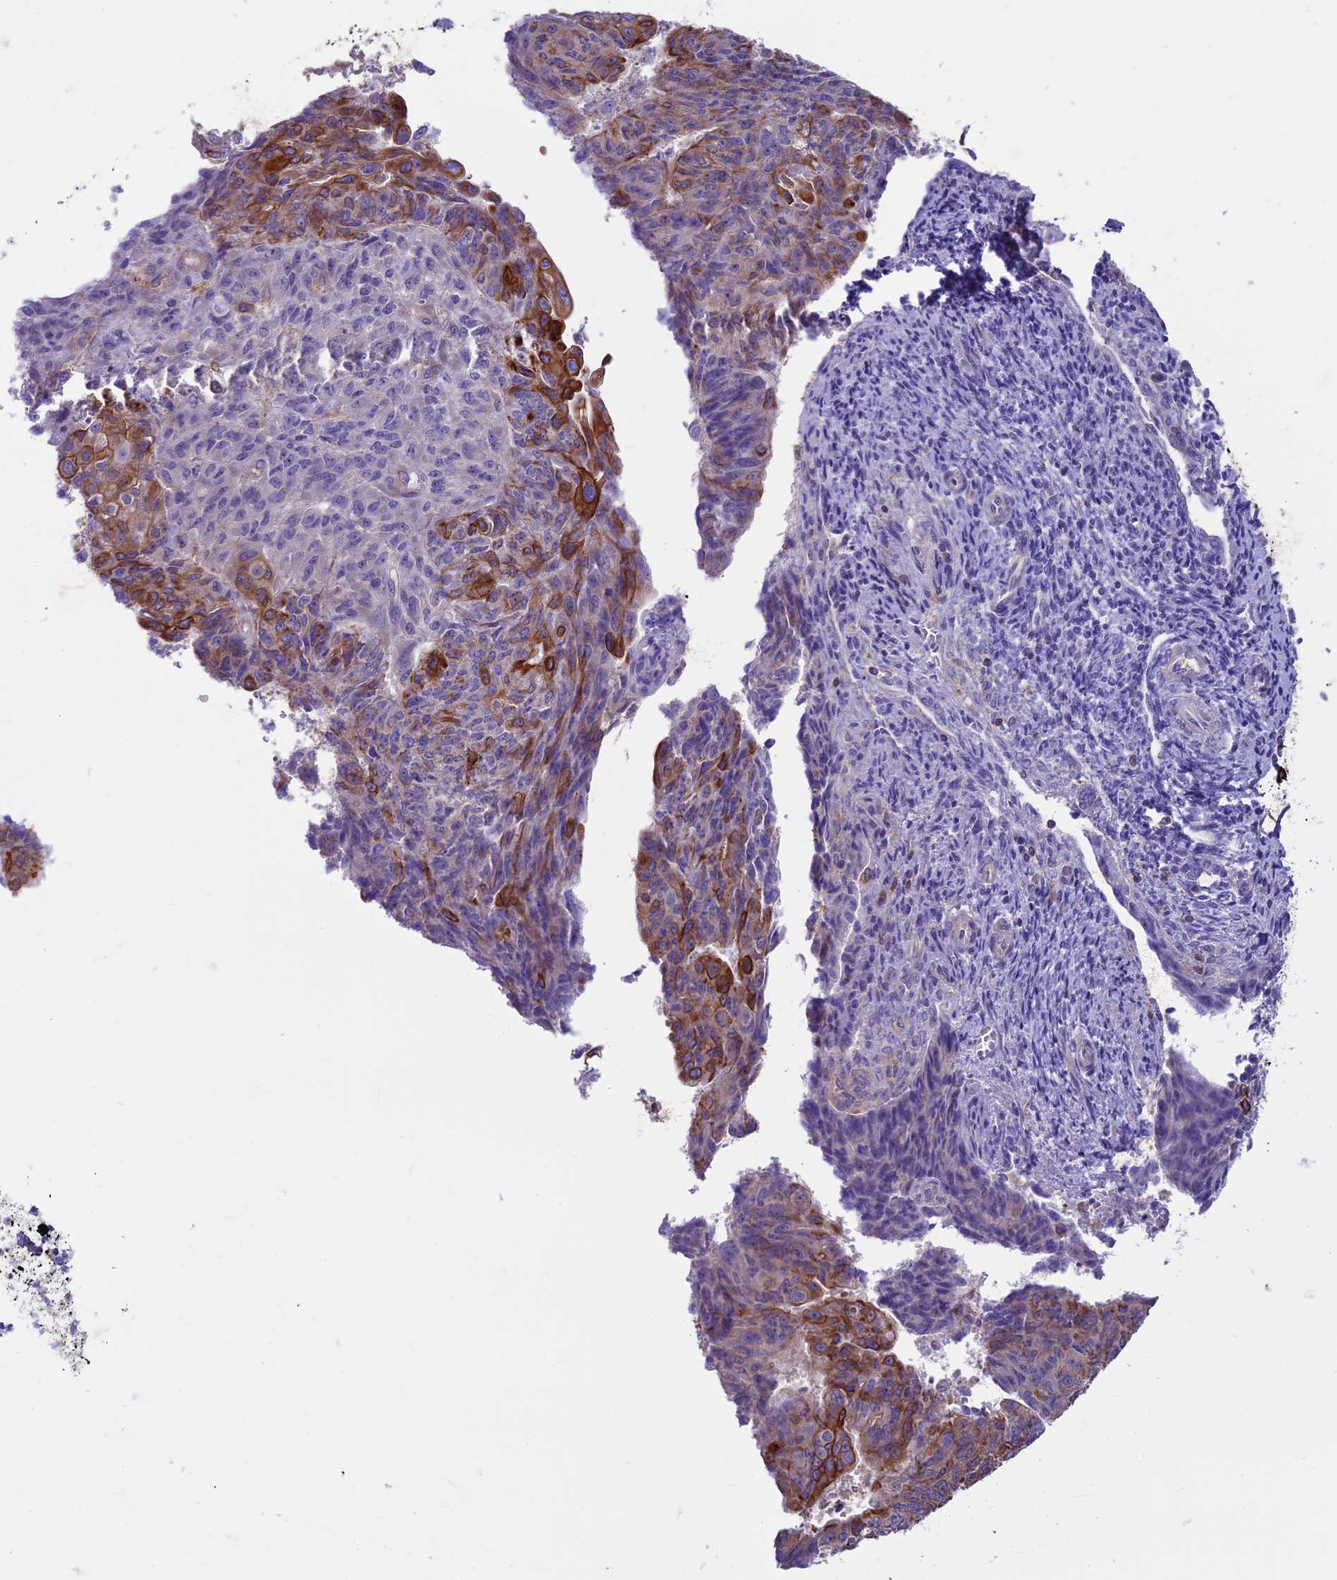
{"staining": {"intensity": "strong", "quantity": "<25%", "location": "cytoplasmic/membranous"}, "tissue": "endometrial cancer", "cell_type": "Tumor cells", "image_type": "cancer", "snomed": [{"axis": "morphology", "description": "Adenocarcinoma, NOS"}, {"axis": "topography", "description": "Endometrium"}], "caption": "Endometrial adenocarcinoma stained with DAB immunohistochemistry exhibits medium levels of strong cytoplasmic/membranous expression in about <25% of tumor cells.", "gene": "CDAN1", "patient": {"sex": "female", "age": 32}}